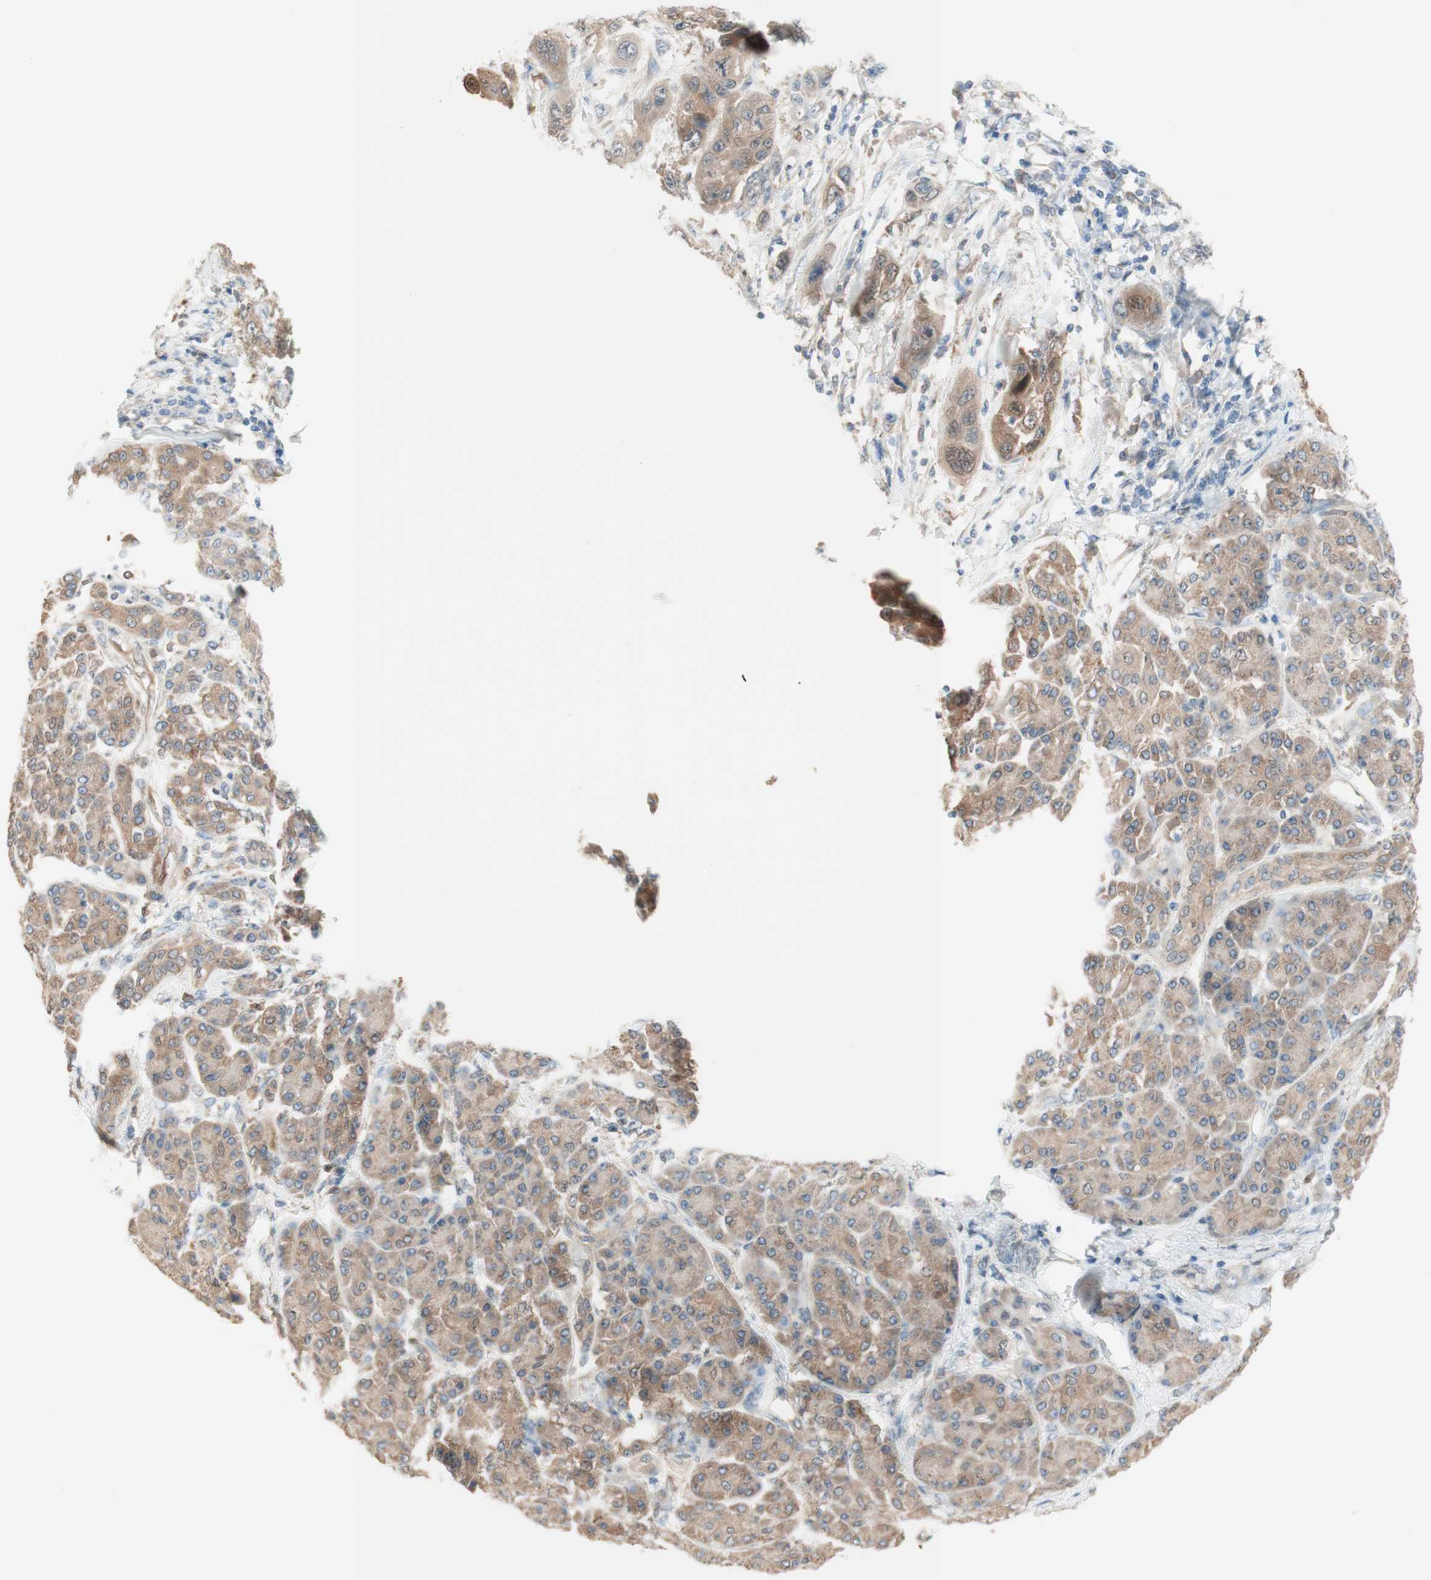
{"staining": {"intensity": "weak", "quantity": ">75%", "location": "cytoplasmic/membranous"}, "tissue": "pancreatic cancer", "cell_type": "Tumor cells", "image_type": "cancer", "snomed": [{"axis": "morphology", "description": "Adenocarcinoma, NOS"}, {"axis": "topography", "description": "Pancreas"}], "caption": "A micrograph of human pancreatic cancer stained for a protein displays weak cytoplasmic/membranous brown staining in tumor cells.", "gene": "COMT", "patient": {"sex": "female", "age": 70}}